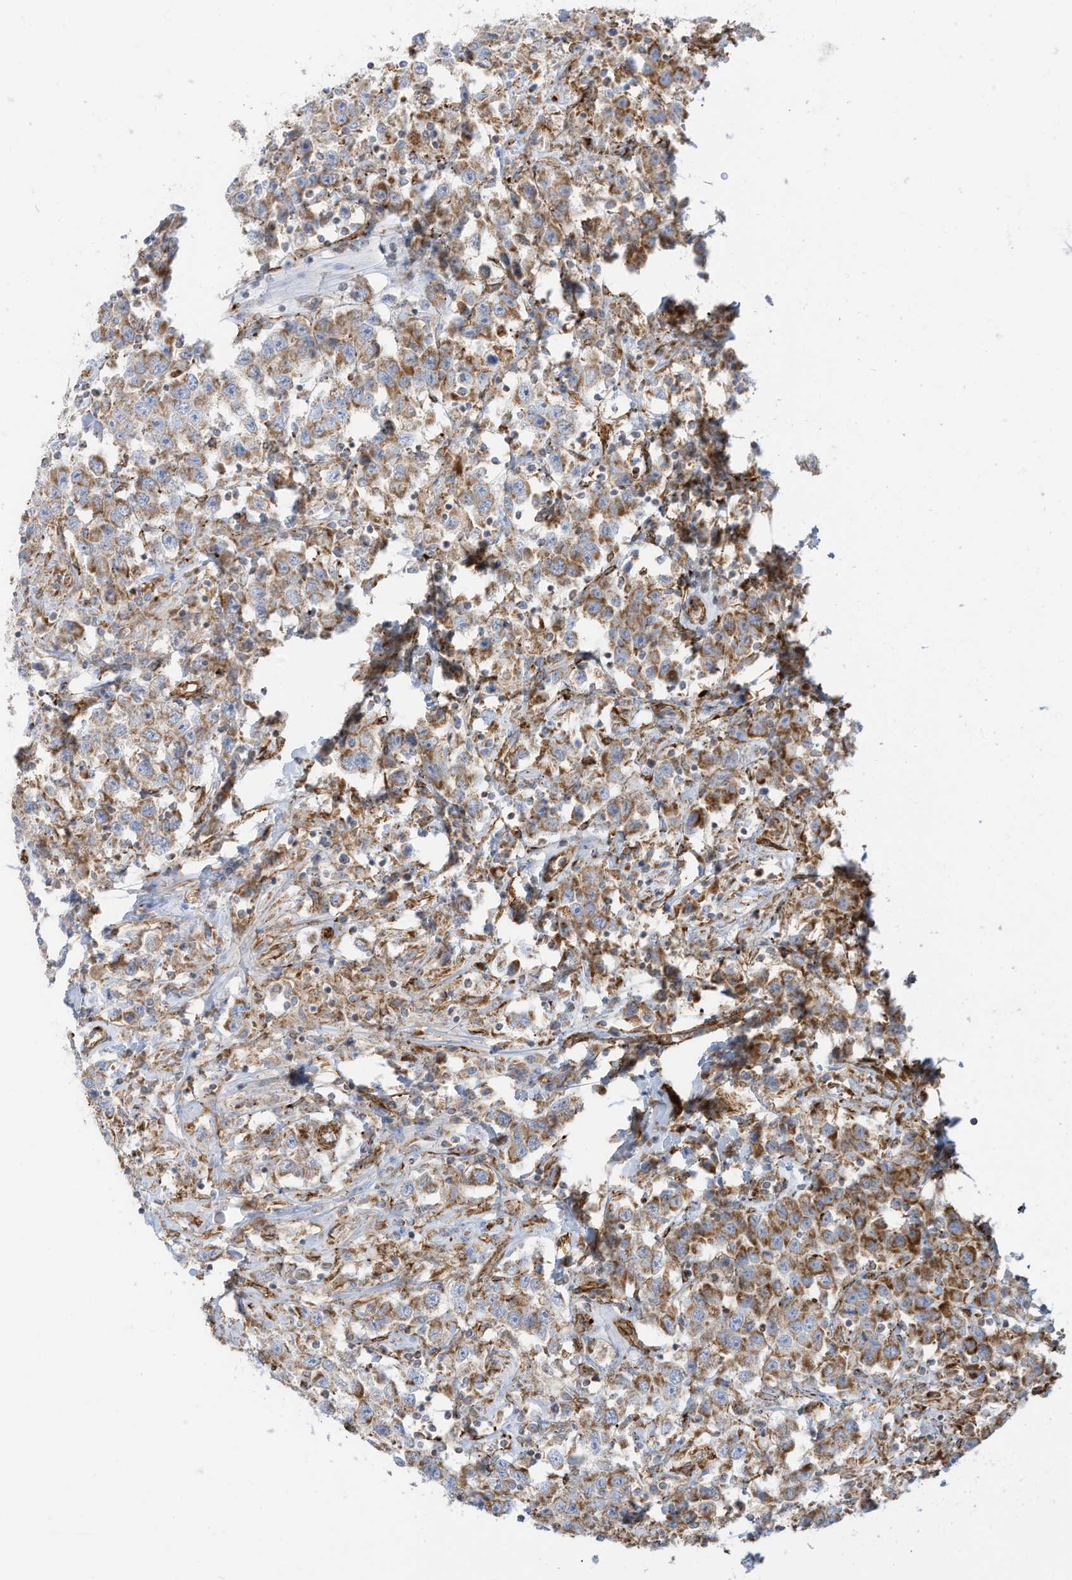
{"staining": {"intensity": "moderate", "quantity": ">75%", "location": "cytoplasmic/membranous"}, "tissue": "testis cancer", "cell_type": "Tumor cells", "image_type": "cancer", "snomed": [{"axis": "morphology", "description": "Seminoma, NOS"}, {"axis": "topography", "description": "Testis"}], "caption": "Moderate cytoplasmic/membranous expression for a protein is present in approximately >75% of tumor cells of testis cancer (seminoma) using immunohistochemistry (IHC).", "gene": "ABCB7", "patient": {"sex": "male", "age": 41}}